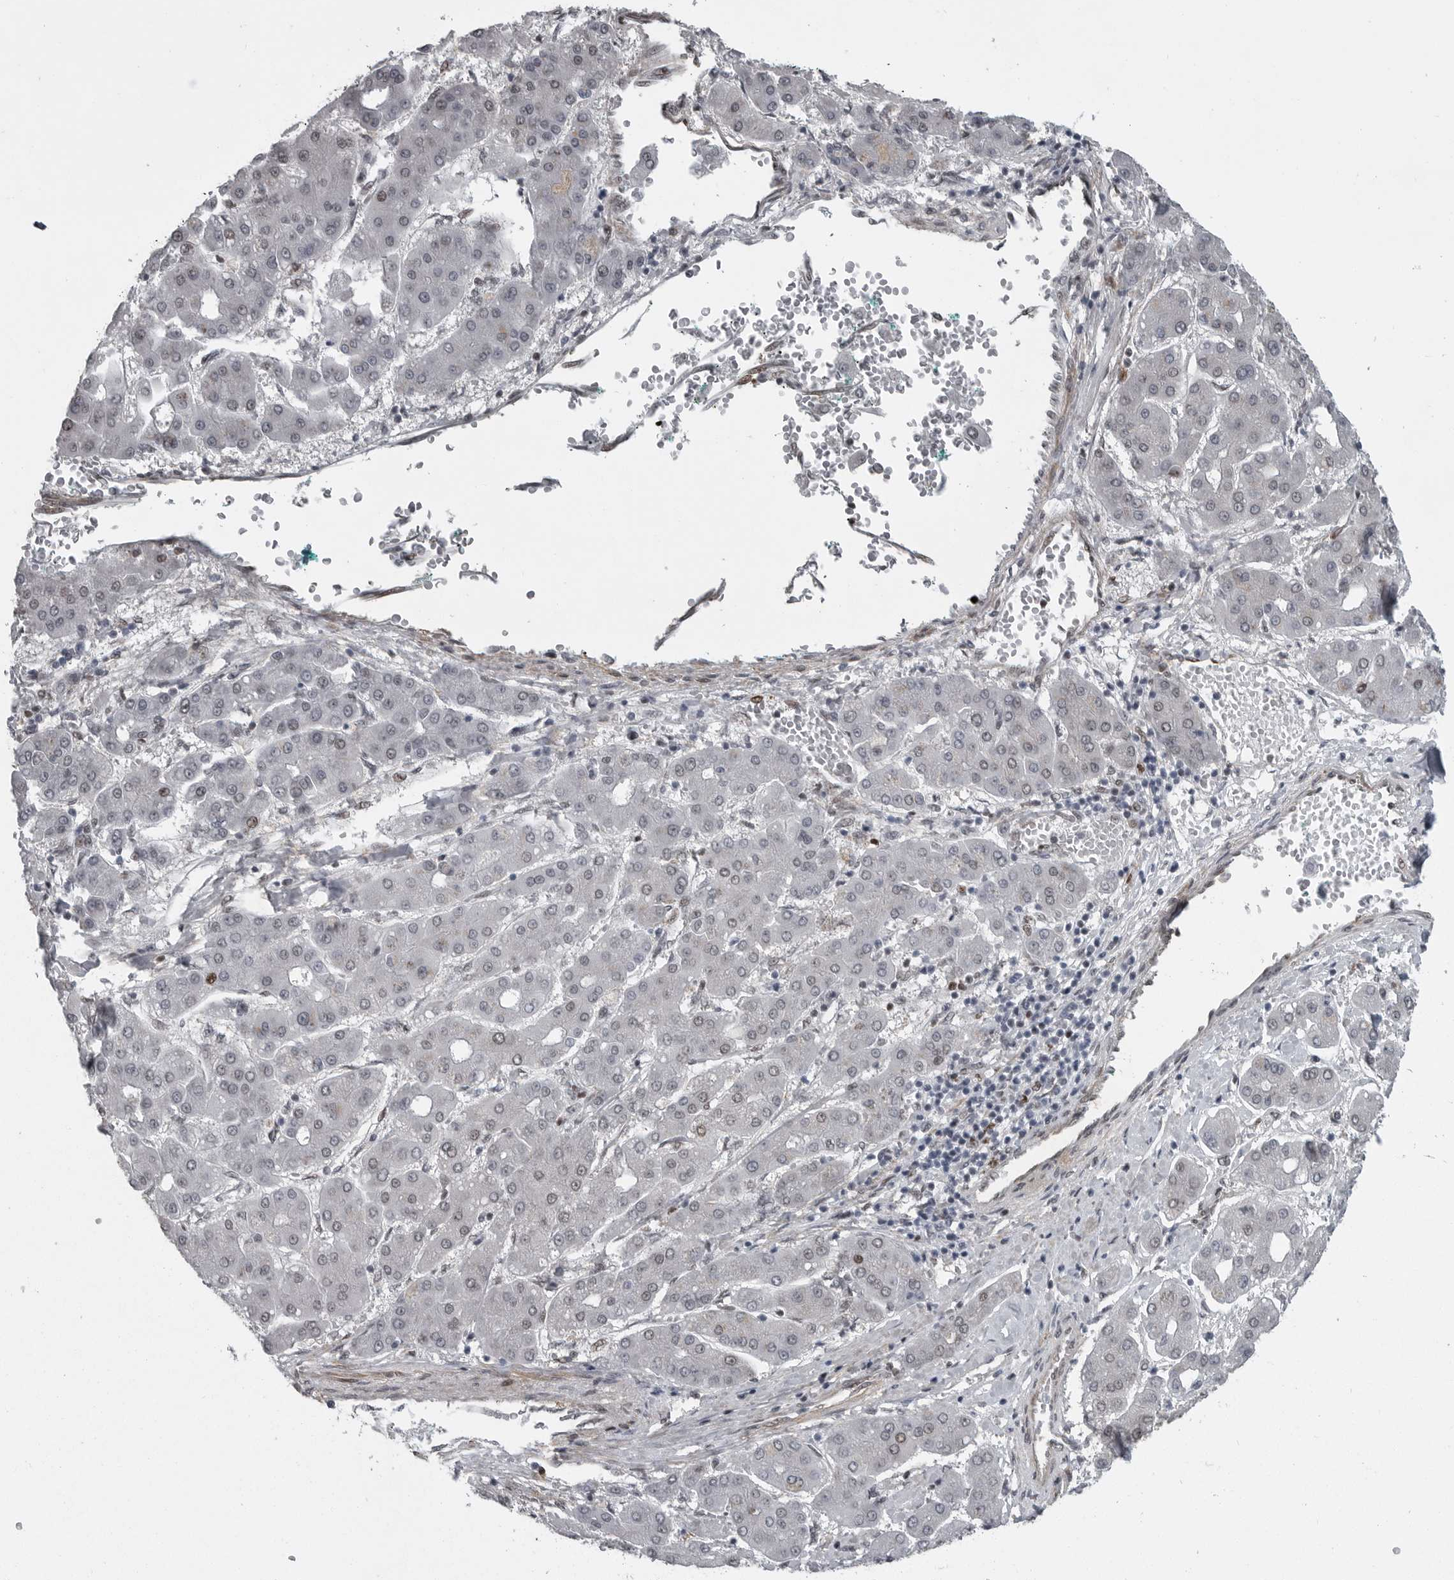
{"staining": {"intensity": "negative", "quantity": "none", "location": "none"}, "tissue": "liver cancer", "cell_type": "Tumor cells", "image_type": "cancer", "snomed": [{"axis": "morphology", "description": "Carcinoma, Hepatocellular, NOS"}, {"axis": "topography", "description": "Liver"}], "caption": "This is an immunohistochemistry (IHC) image of human liver cancer. There is no positivity in tumor cells.", "gene": "HMGN3", "patient": {"sex": "male", "age": 65}}